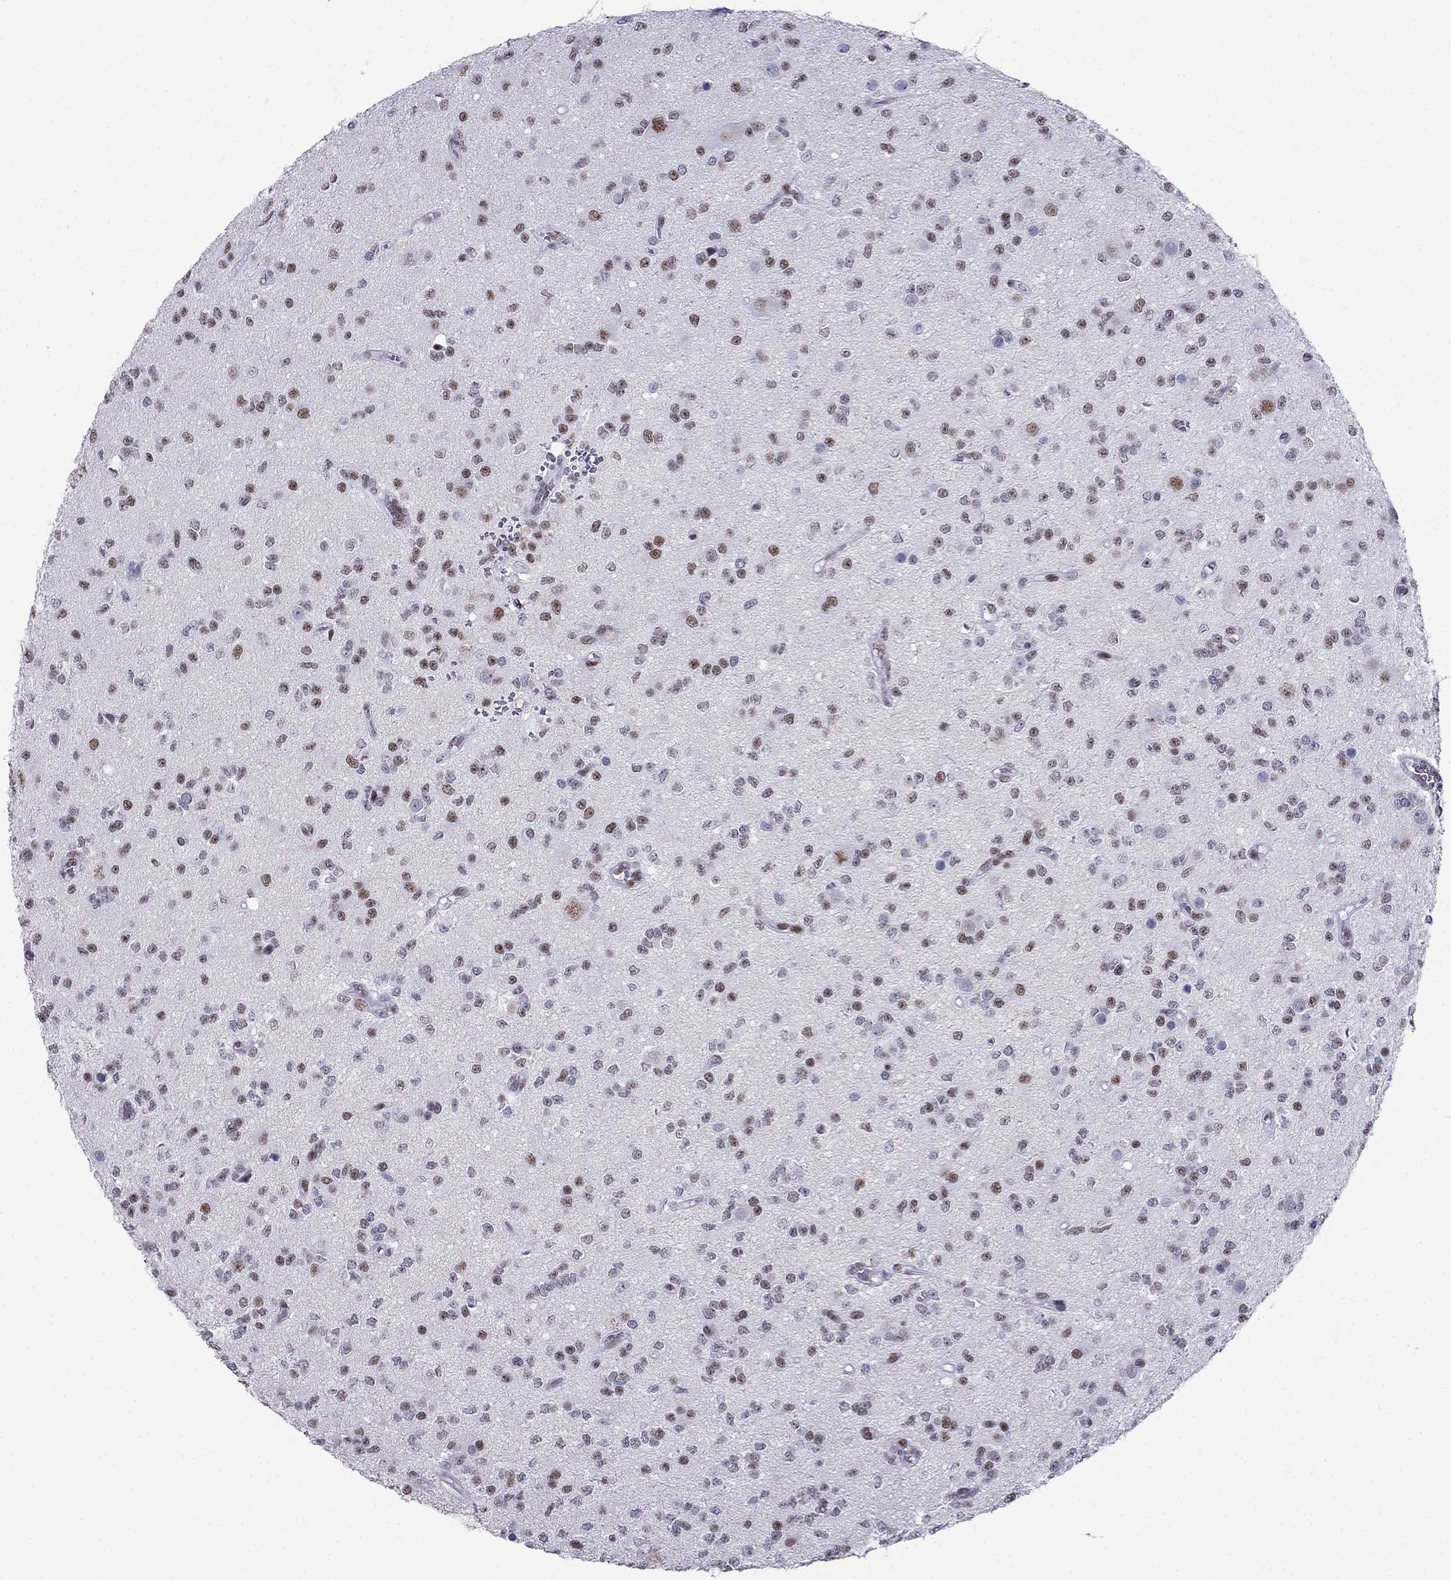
{"staining": {"intensity": "moderate", "quantity": "<25%", "location": "nuclear"}, "tissue": "glioma", "cell_type": "Tumor cells", "image_type": "cancer", "snomed": [{"axis": "morphology", "description": "Glioma, malignant, Low grade"}, {"axis": "topography", "description": "Brain"}], "caption": "About <25% of tumor cells in human glioma demonstrate moderate nuclear protein staining as visualized by brown immunohistochemical staining.", "gene": "PPM1G", "patient": {"sex": "female", "age": 45}}